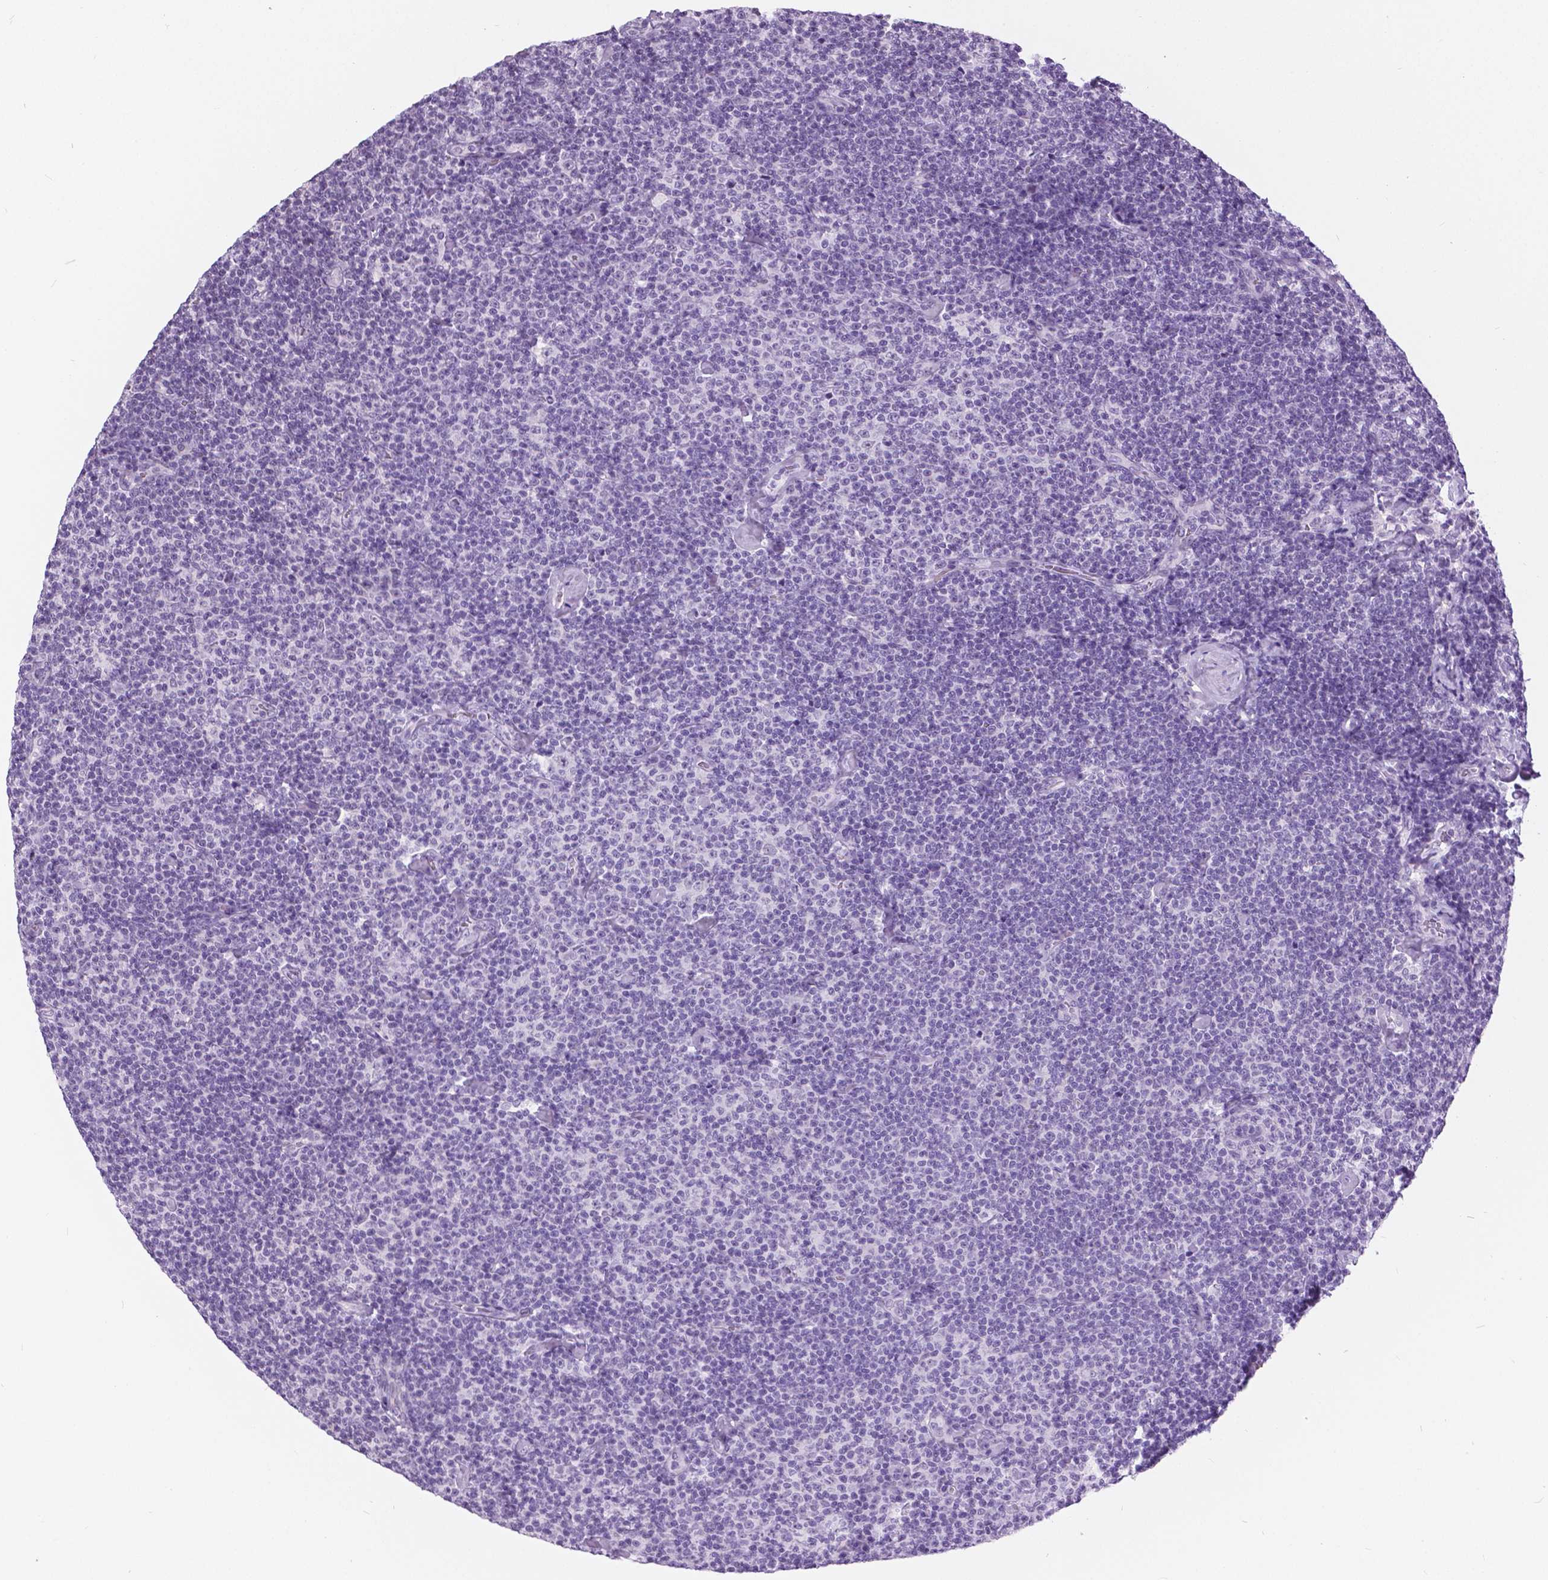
{"staining": {"intensity": "negative", "quantity": "none", "location": "none"}, "tissue": "lymphoma", "cell_type": "Tumor cells", "image_type": "cancer", "snomed": [{"axis": "morphology", "description": "Malignant lymphoma, non-Hodgkin's type, Low grade"}, {"axis": "topography", "description": "Lymph node"}], "caption": "This is a micrograph of immunohistochemistry (IHC) staining of malignant lymphoma, non-Hodgkin's type (low-grade), which shows no positivity in tumor cells.", "gene": "MYOM1", "patient": {"sex": "male", "age": 81}}